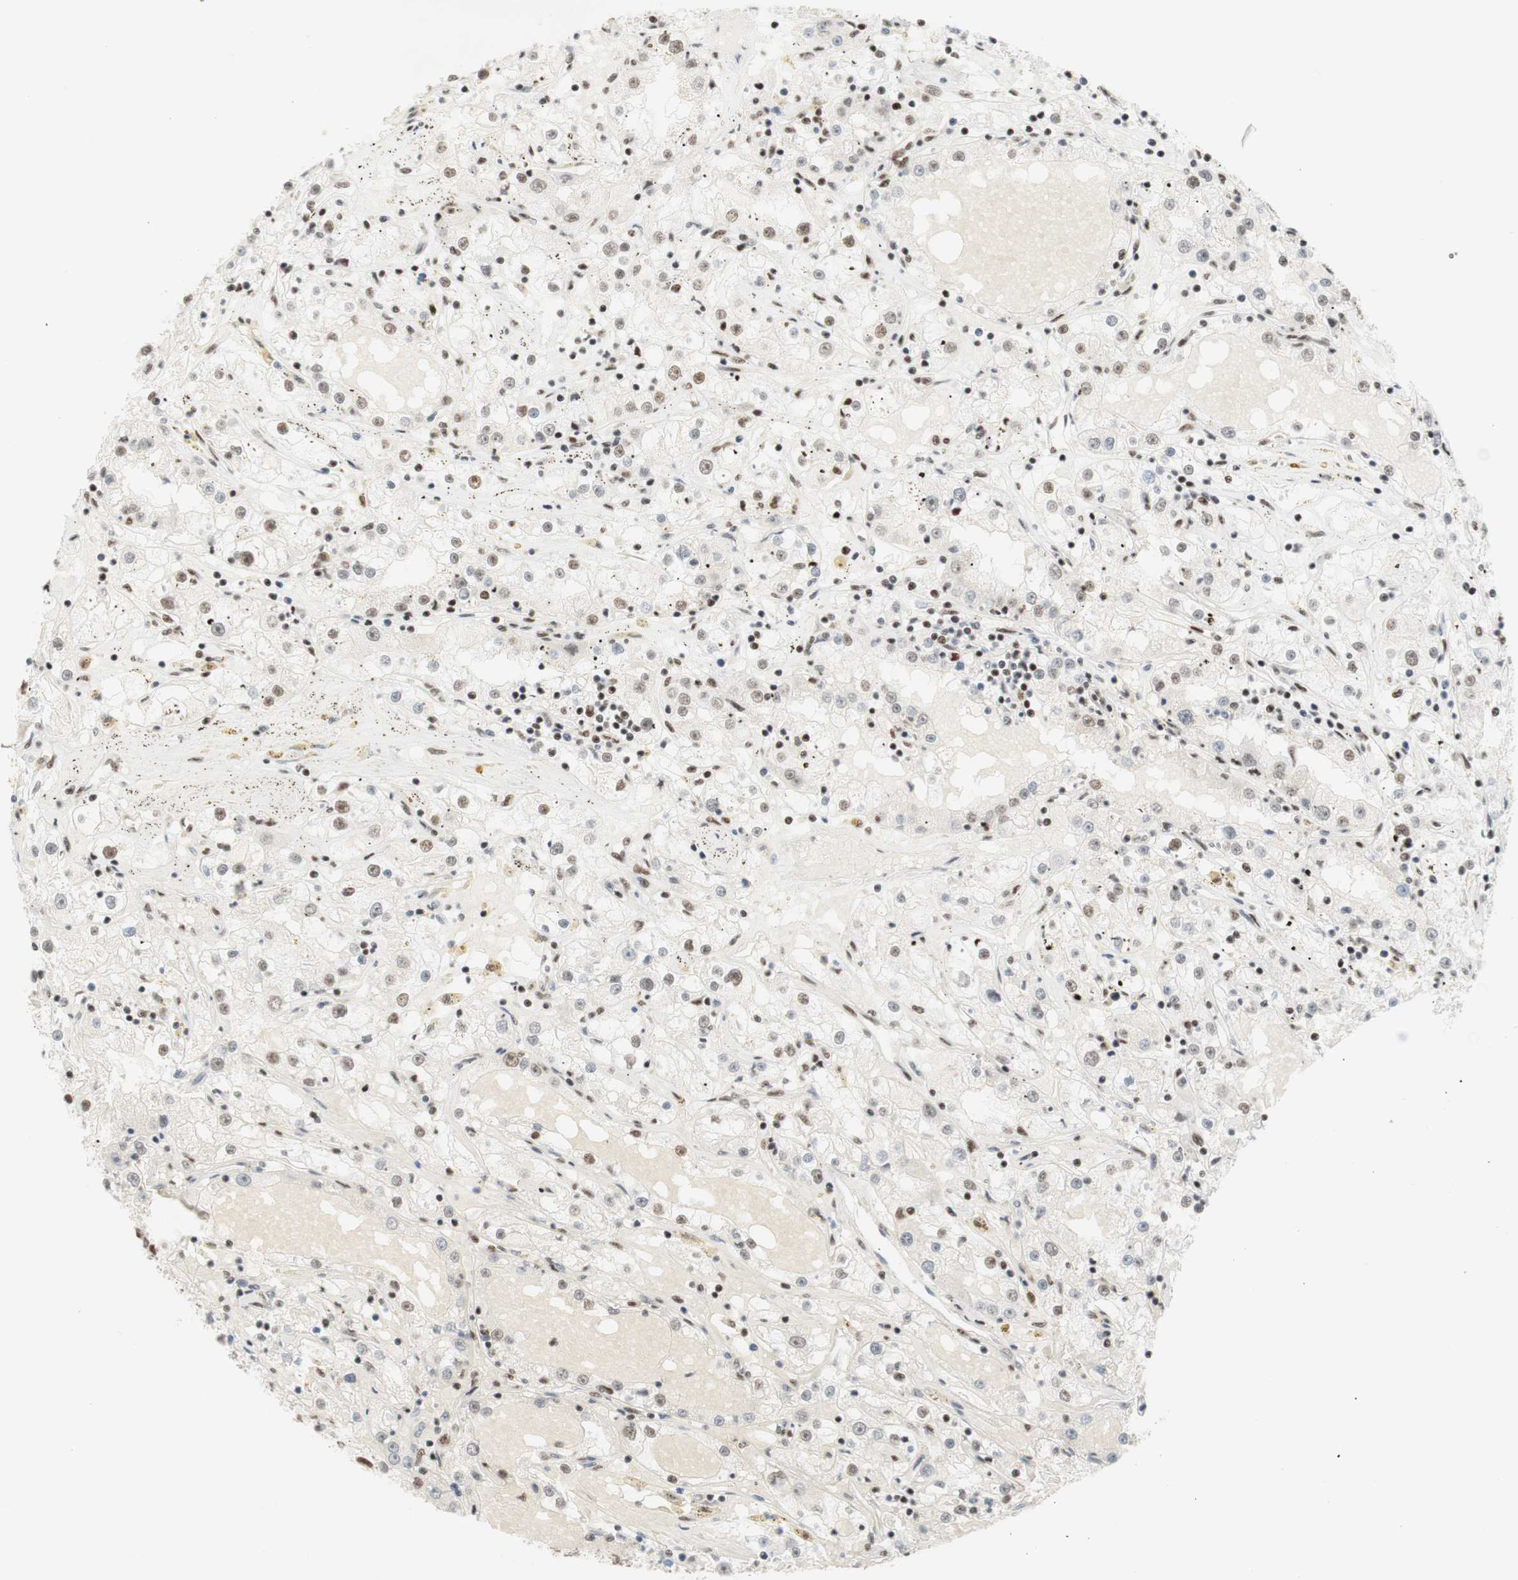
{"staining": {"intensity": "moderate", "quantity": "<25%", "location": "nuclear"}, "tissue": "renal cancer", "cell_type": "Tumor cells", "image_type": "cancer", "snomed": [{"axis": "morphology", "description": "Adenocarcinoma, NOS"}, {"axis": "topography", "description": "Kidney"}], "caption": "High-power microscopy captured an immunohistochemistry micrograph of adenocarcinoma (renal), revealing moderate nuclear positivity in approximately <25% of tumor cells.", "gene": "RNF20", "patient": {"sex": "male", "age": 56}}